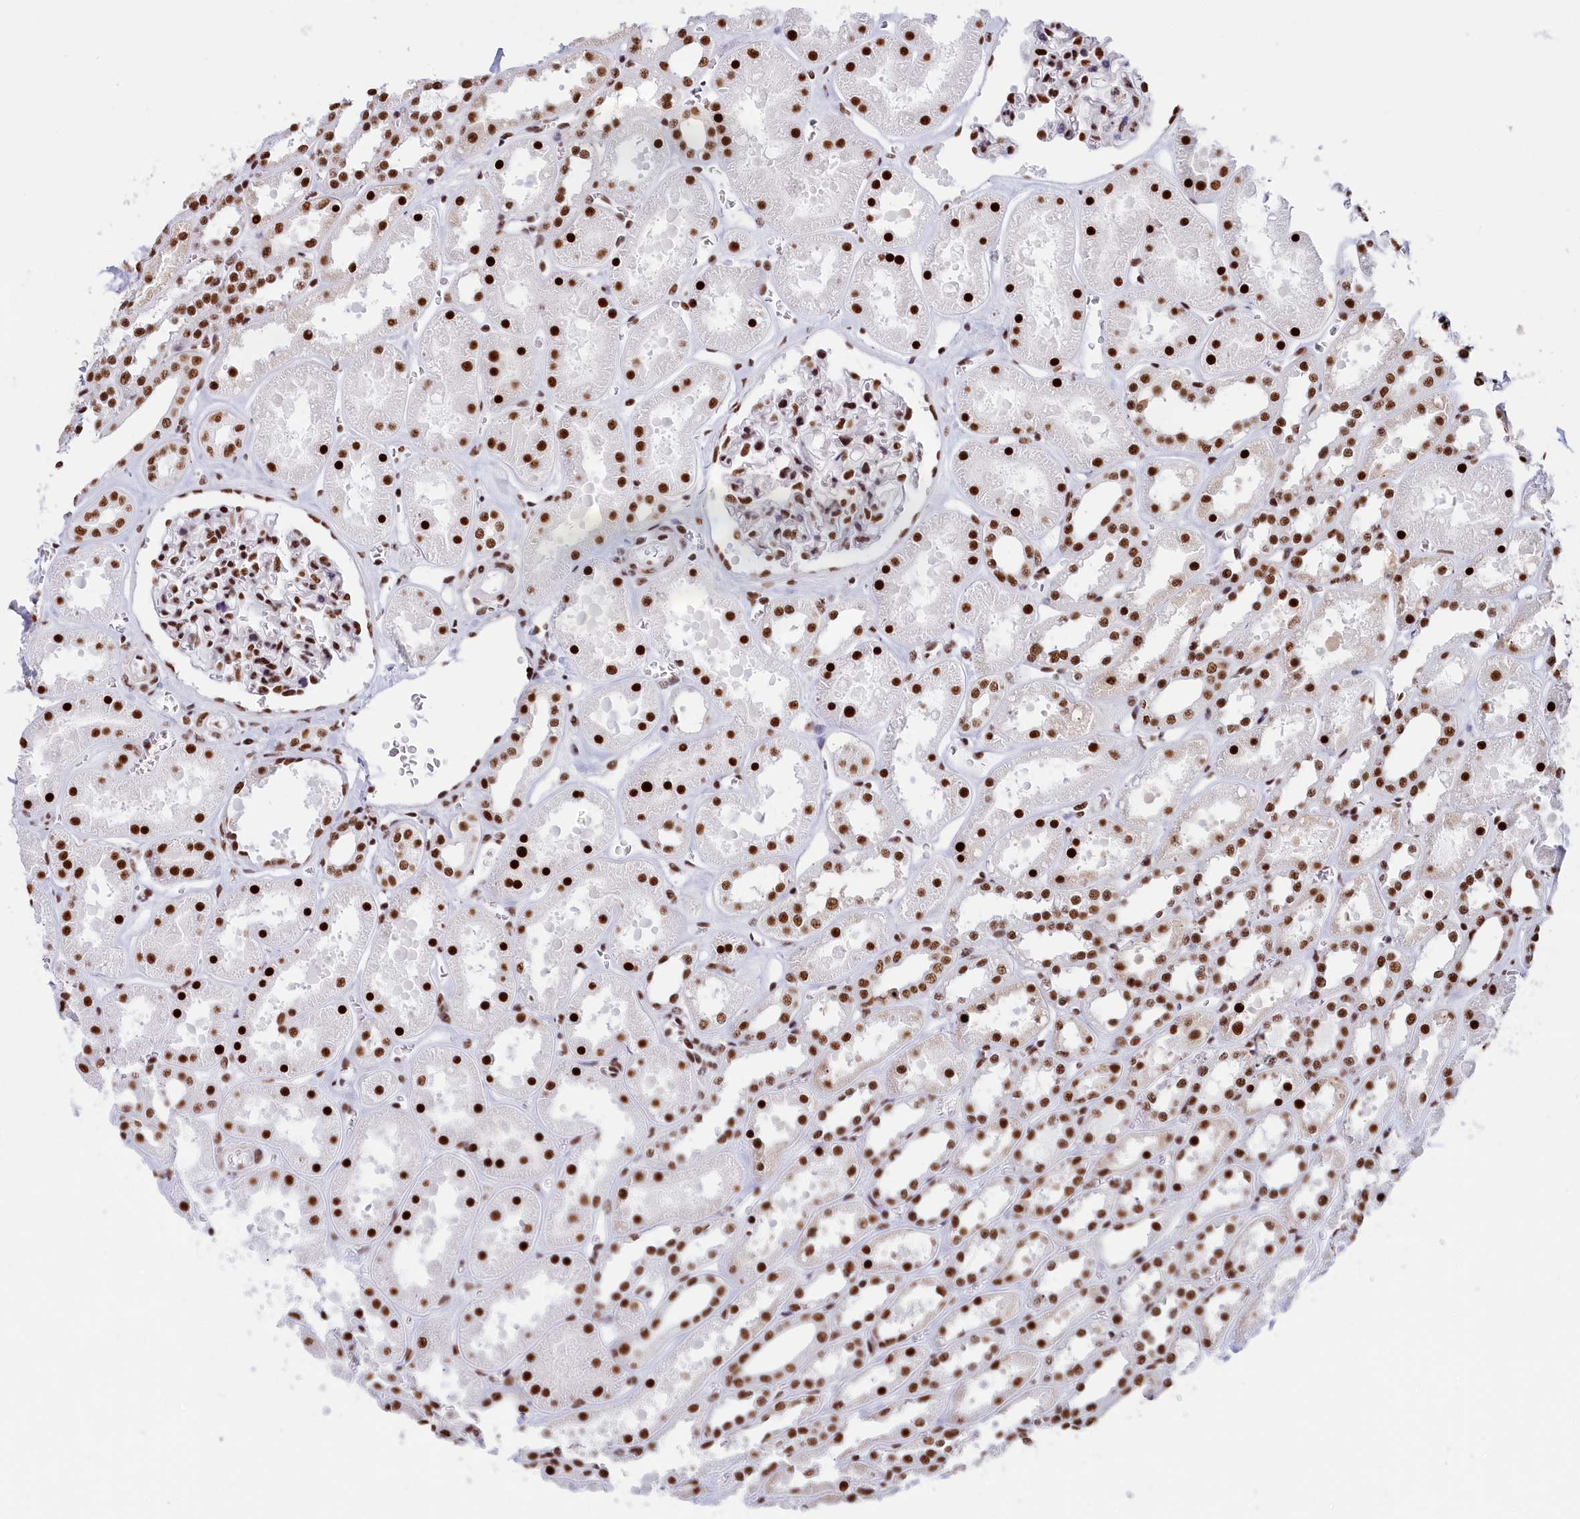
{"staining": {"intensity": "strong", "quantity": ">75%", "location": "nuclear"}, "tissue": "kidney", "cell_type": "Cells in glomeruli", "image_type": "normal", "snomed": [{"axis": "morphology", "description": "Normal tissue, NOS"}, {"axis": "topography", "description": "Kidney"}], "caption": "Cells in glomeruli demonstrate high levels of strong nuclear expression in about >75% of cells in unremarkable human kidney. Immunohistochemistry (ihc) stains the protein in brown and the nuclei are stained blue.", "gene": "SNRNP70", "patient": {"sex": "female", "age": 41}}